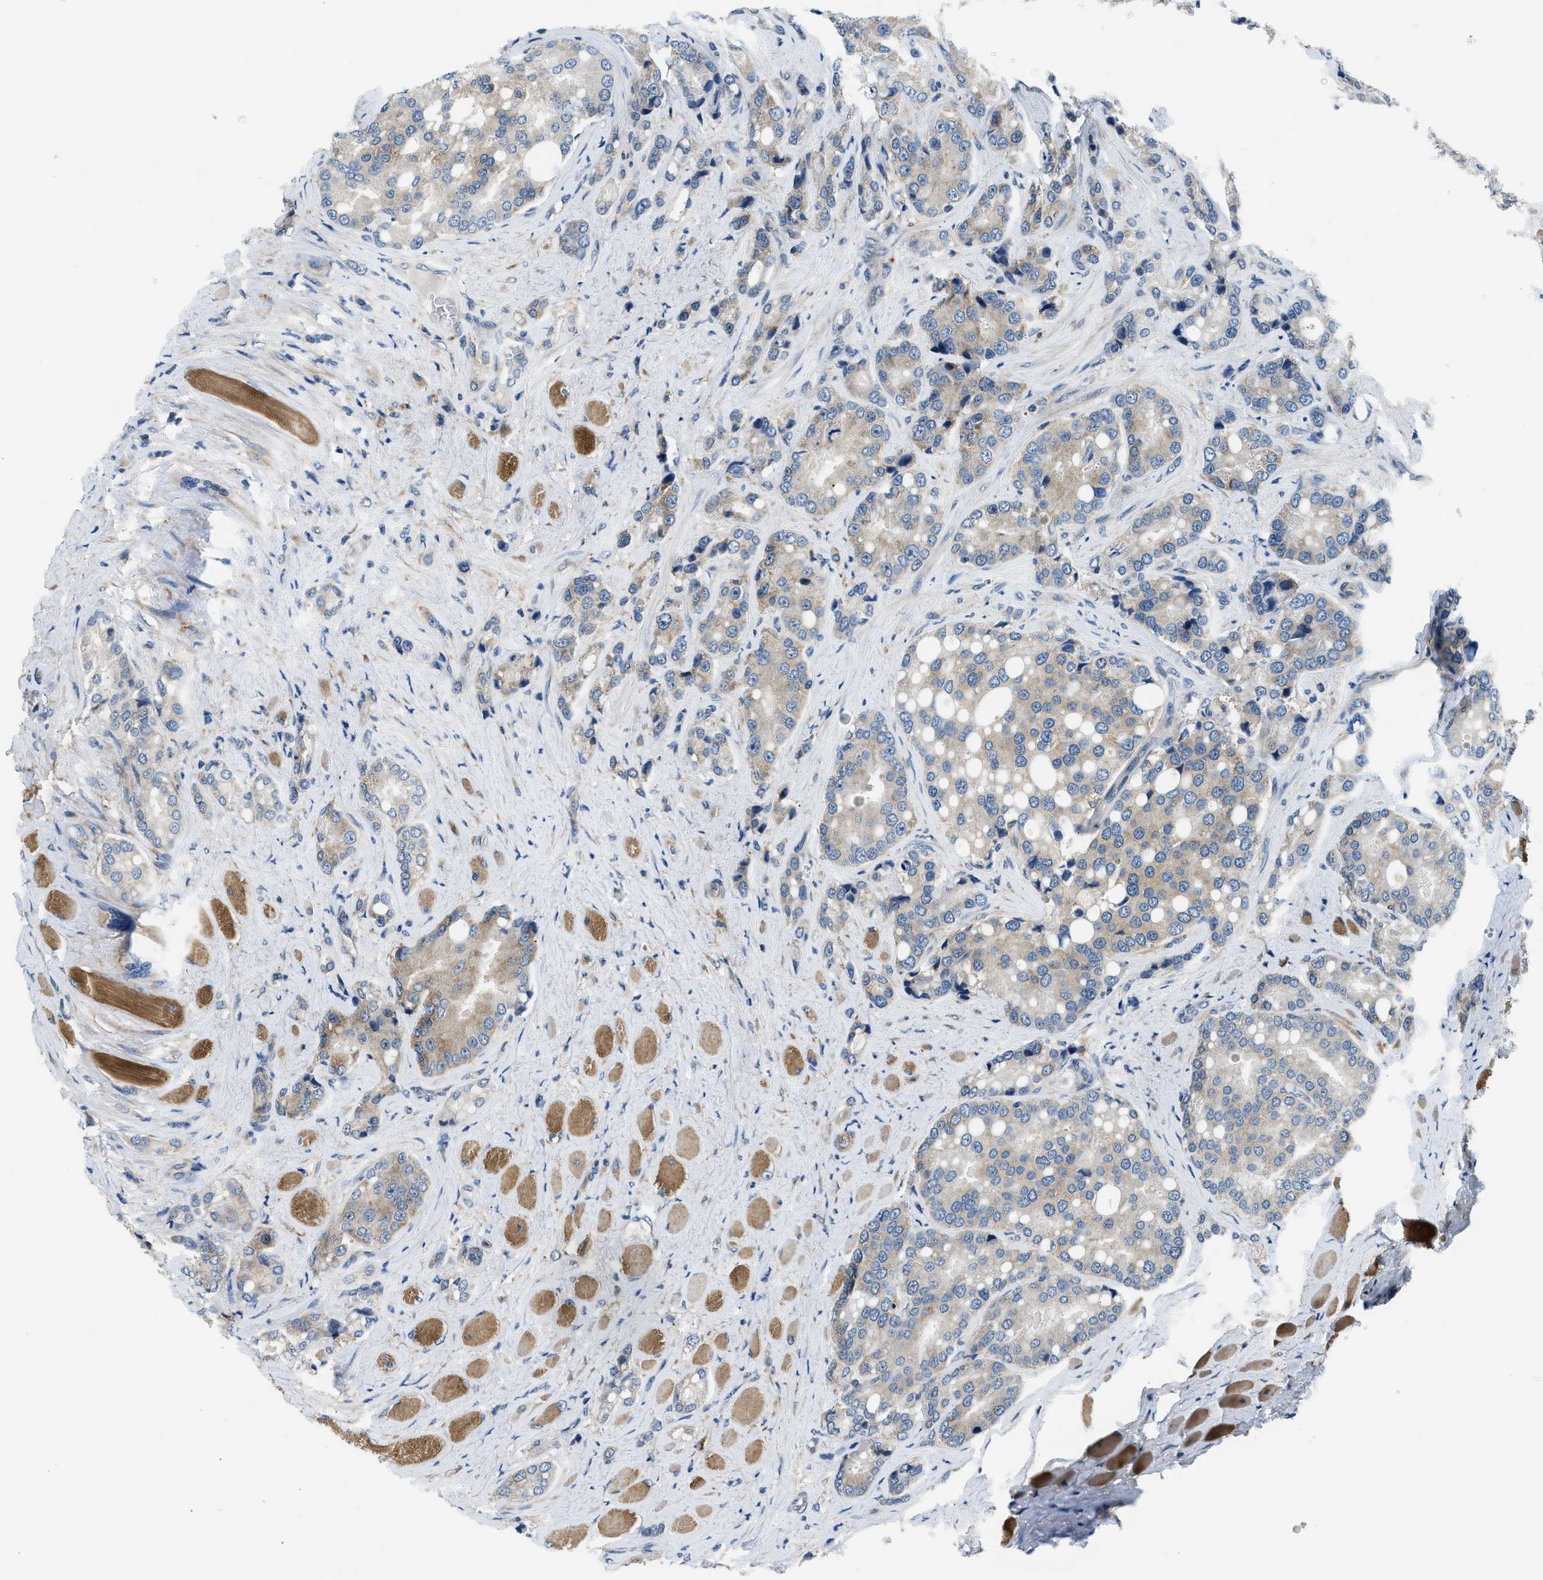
{"staining": {"intensity": "weak", "quantity": ">75%", "location": "cytoplasmic/membranous"}, "tissue": "prostate cancer", "cell_type": "Tumor cells", "image_type": "cancer", "snomed": [{"axis": "morphology", "description": "Adenocarcinoma, High grade"}, {"axis": "topography", "description": "Prostate"}], "caption": "Immunohistochemistry (IHC) image of prostate cancer (high-grade adenocarcinoma) stained for a protein (brown), which displays low levels of weak cytoplasmic/membranous expression in approximately >75% of tumor cells.", "gene": "LPIN2", "patient": {"sex": "male", "age": 50}}